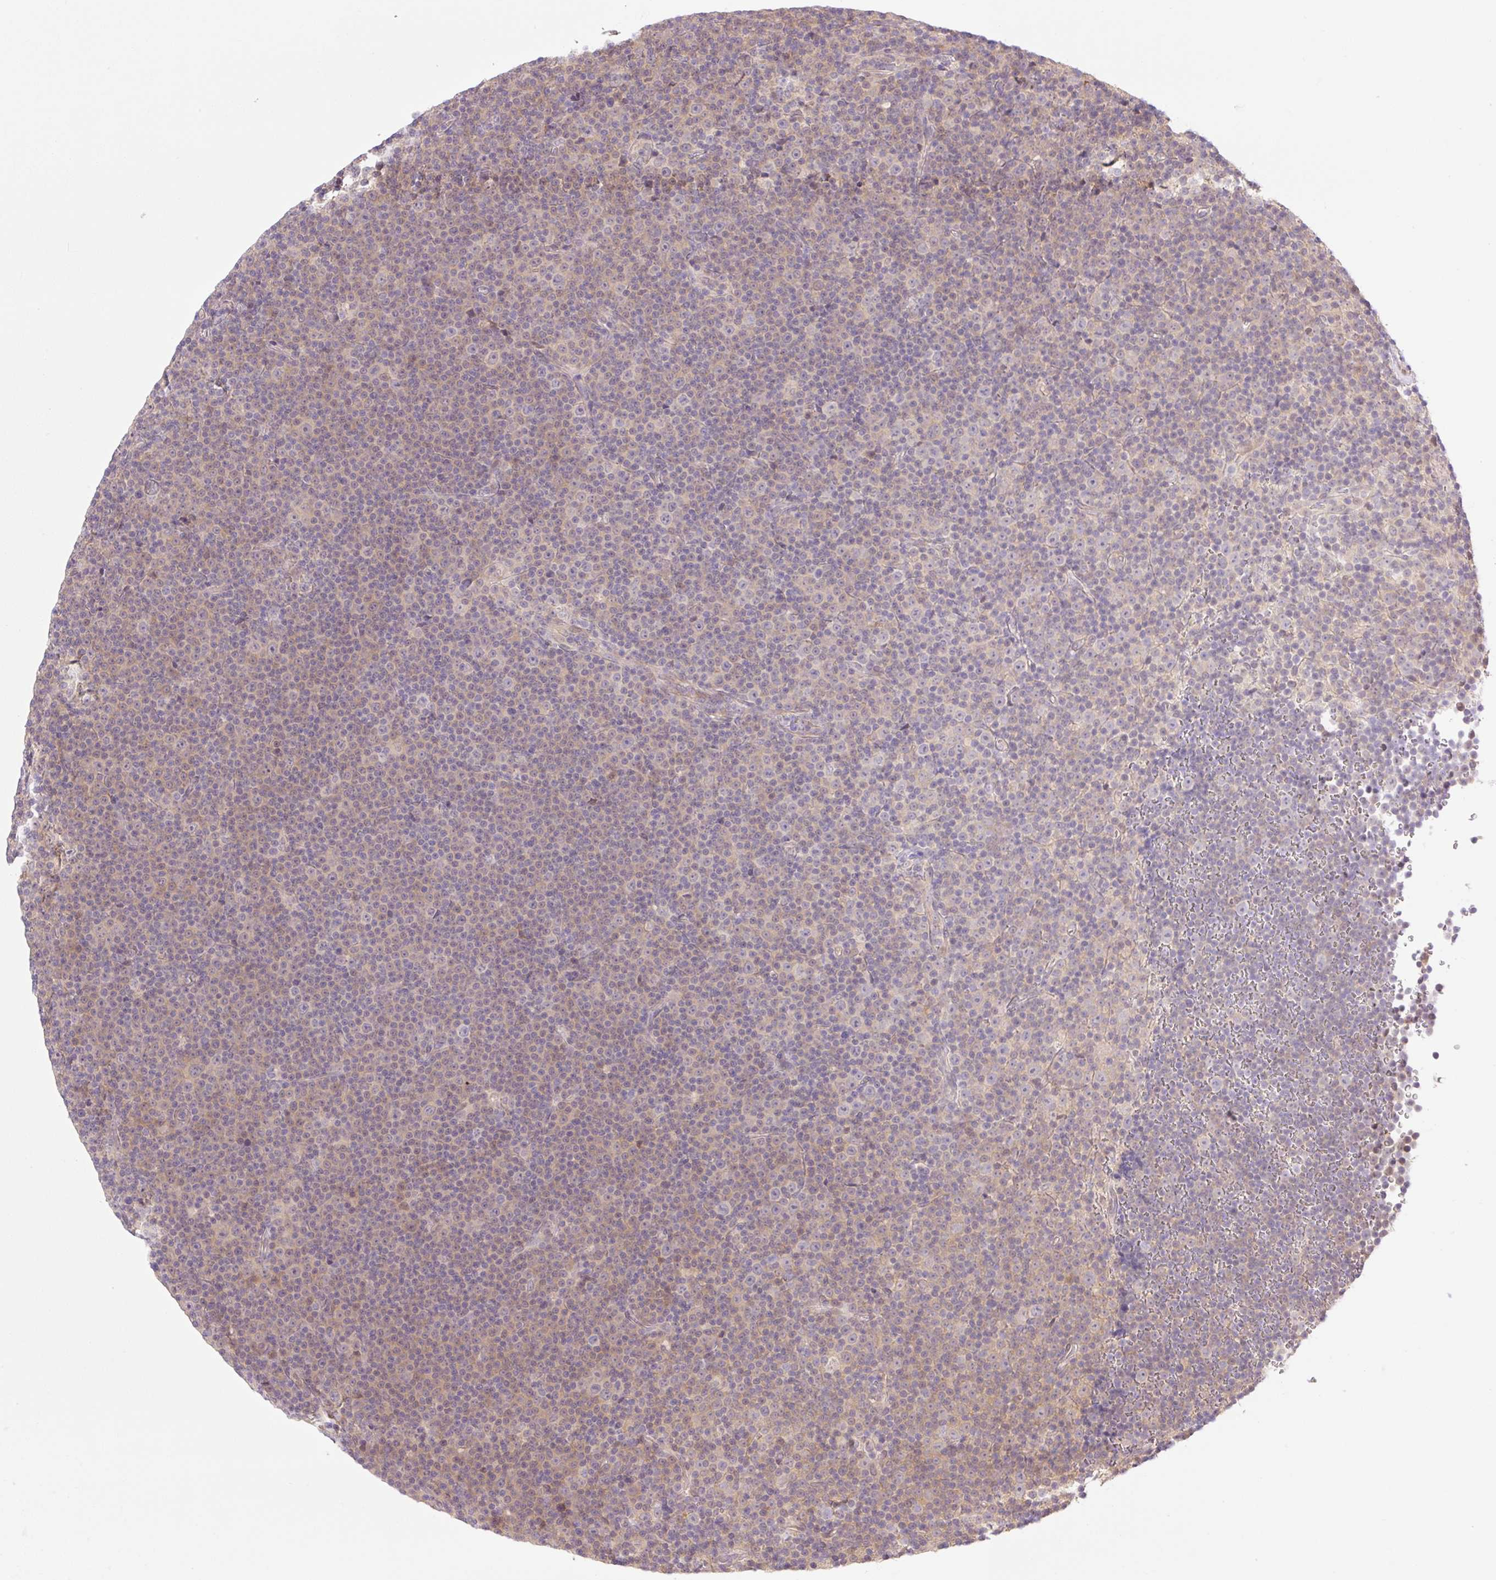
{"staining": {"intensity": "weak", "quantity": "<25%", "location": "nuclear"}, "tissue": "lymphoma", "cell_type": "Tumor cells", "image_type": "cancer", "snomed": [{"axis": "morphology", "description": "Malignant lymphoma, non-Hodgkin's type, Low grade"}, {"axis": "topography", "description": "Lymph node"}], "caption": "DAB (3,3'-diaminobenzidine) immunohistochemical staining of lymphoma displays no significant staining in tumor cells. (DAB (3,3'-diaminobenzidine) immunohistochemistry (IHC) with hematoxylin counter stain).", "gene": "VPS25", "patient": {"sex": "female", "age": 67}}